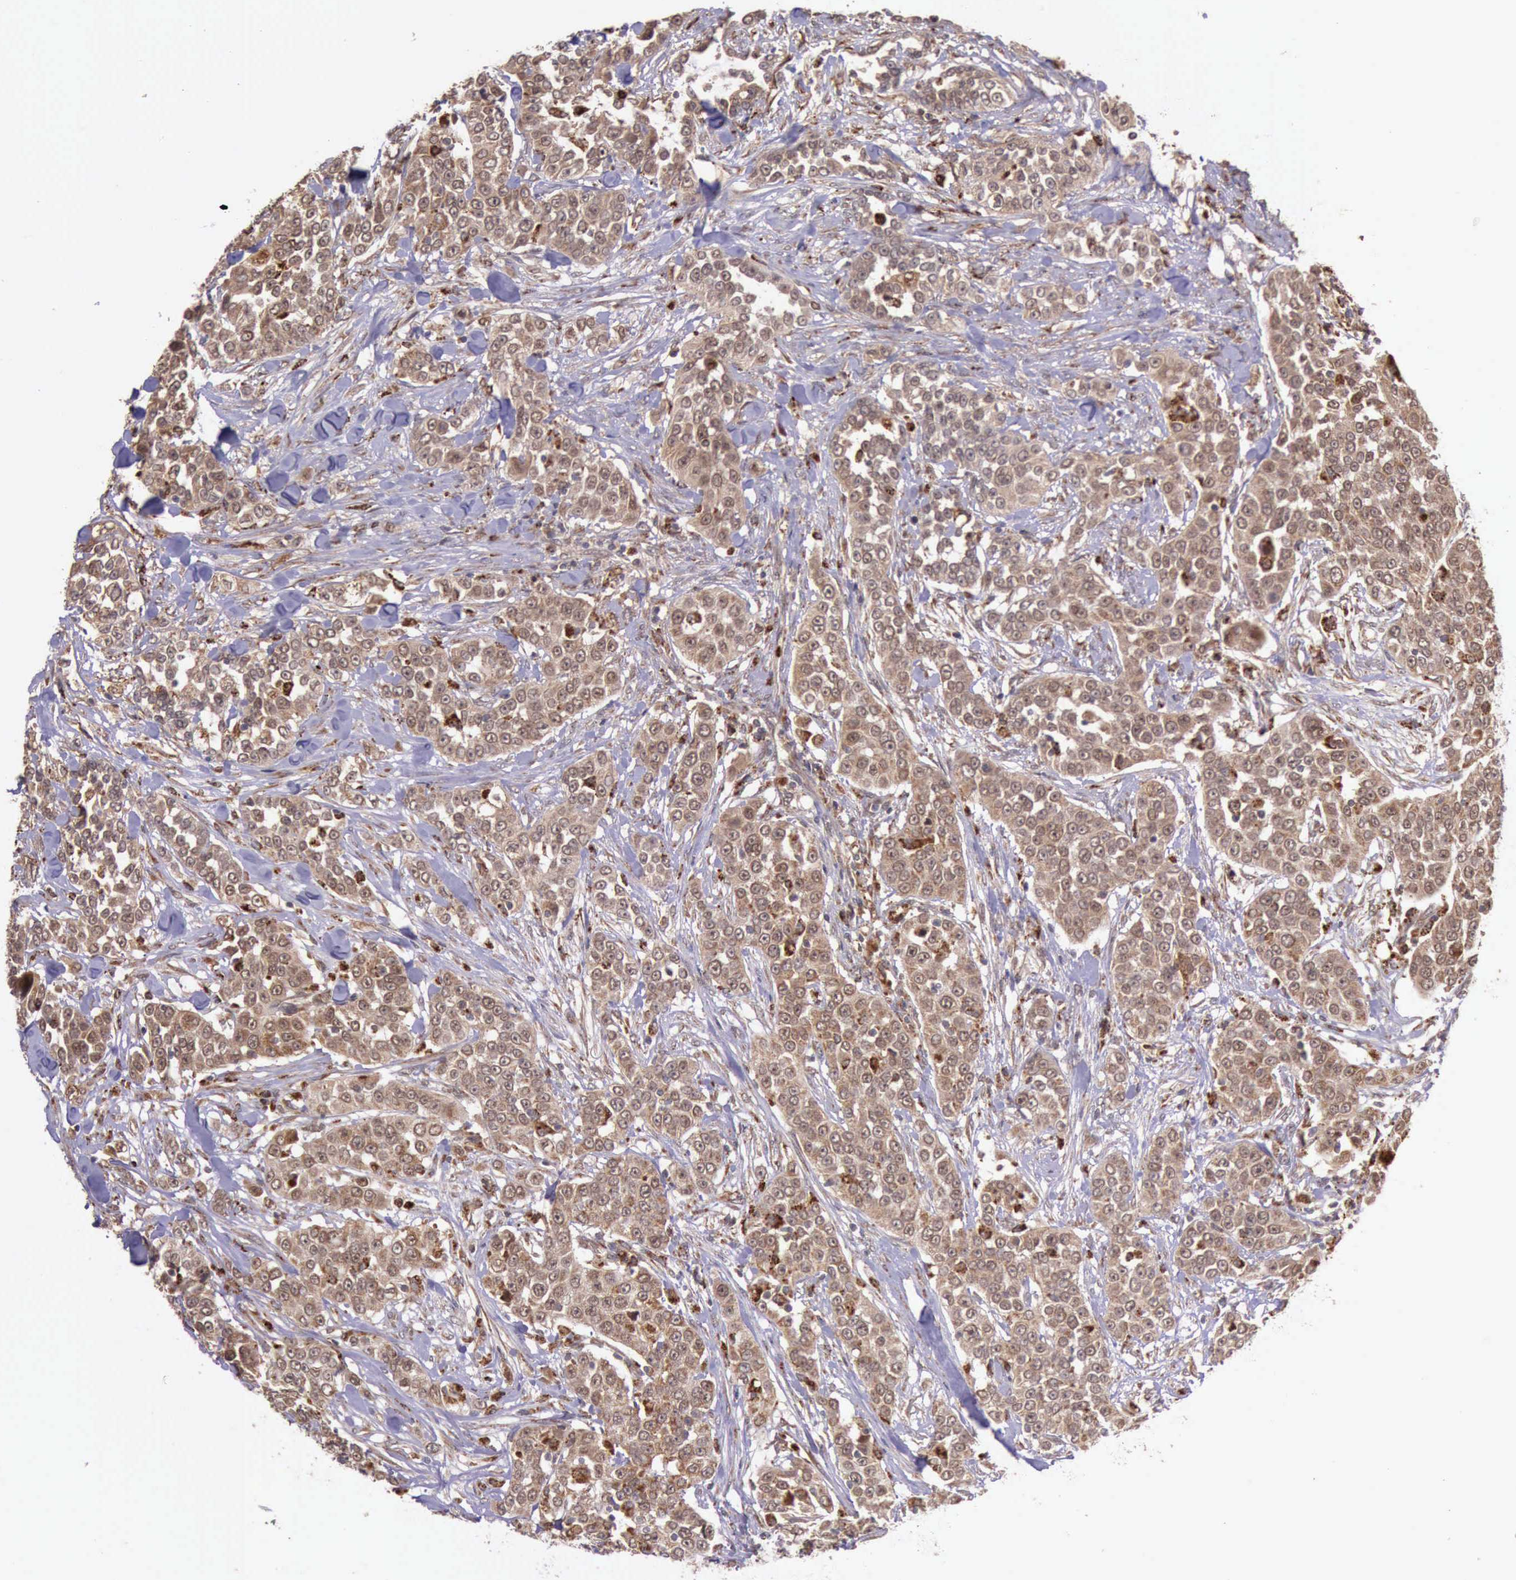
{"staining": {"intensity": "strong", "quantity": ">75%", "location": "cytoplasmic/membranous"}, "tissue": "urothelial cancer", "cell_type": "Tumor cells", "image_type": "cancer", "snomed": [{"axis": "morphology", "description": "Urothelial carcinoma, High grade"}, {"axis": "topography", "description": "Urinary bladder"}], "caption": "Brown immunohistochemical staining in urothelial cancer displays strong cytoplasmic/membranous staining in approximately >75% of tumor cells. (DAB (3,3'-diaminobenzidine) IHC, brown staining for protein, blue staining for nuclei).", "gene": "ARMCX3", "patient": {"sex": "female", "age": 80}}